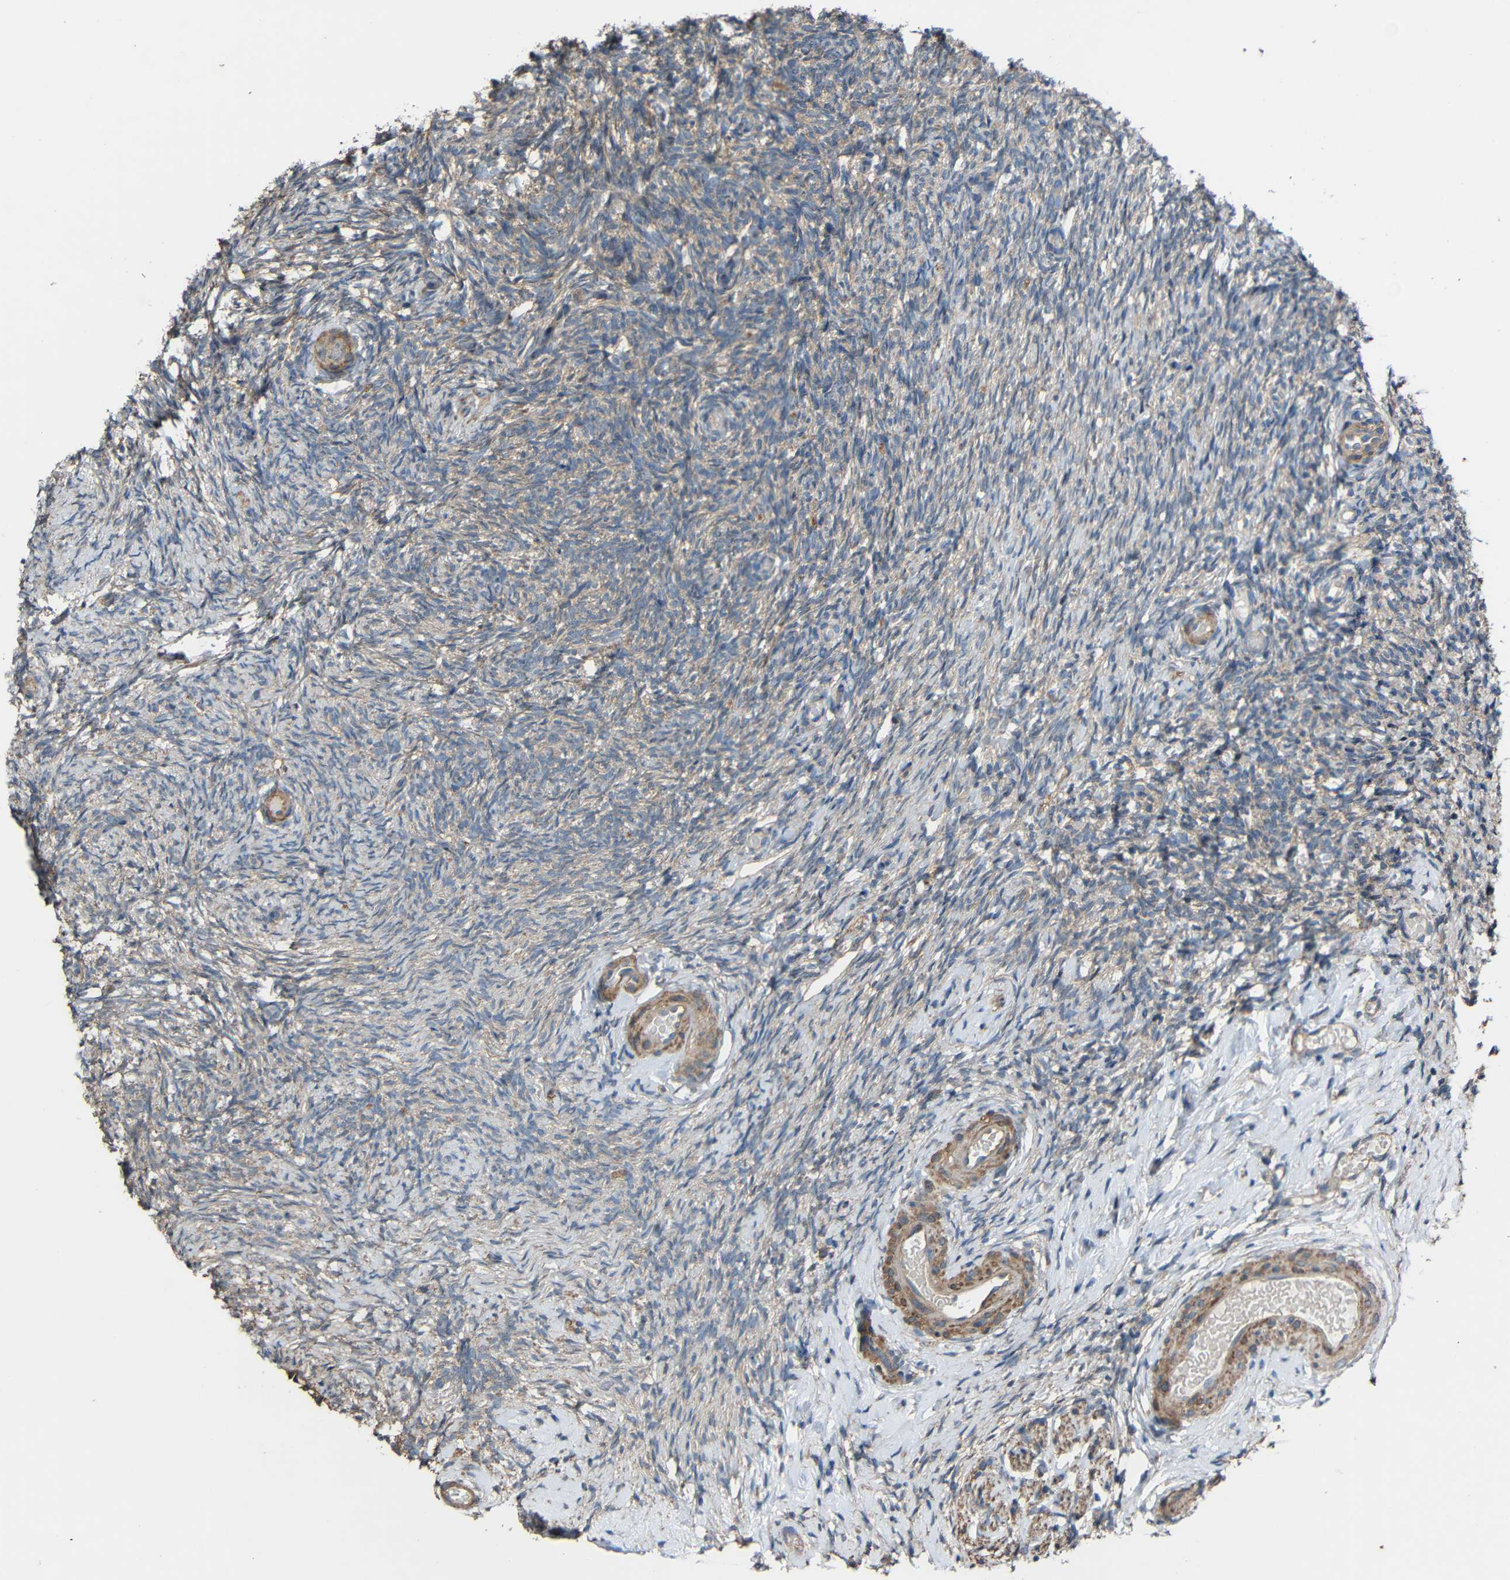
{"staining": {"intensity": "weak", "quantity": "25%-75%", "location": "cytoplasmic/membranous"}, "tissue": "ovary", "cell_type": "Ovarian stroma cells", "image_type": "normal", "snomed": [{"axis": "morphology", "description": "Normal tissue, NOS"}, {"axis": "topography", "description": "Ovary"}], "caption": "High-power microscopy captured an immunohistochemistry (IHC) photomicrograph of benign ovary, revealing weak cytoplasmic/membranous staining in about 25%-75% of ovarian stroma cells.", "gene": "CHST9", "patient": {"sex": "female", "age": 60}}